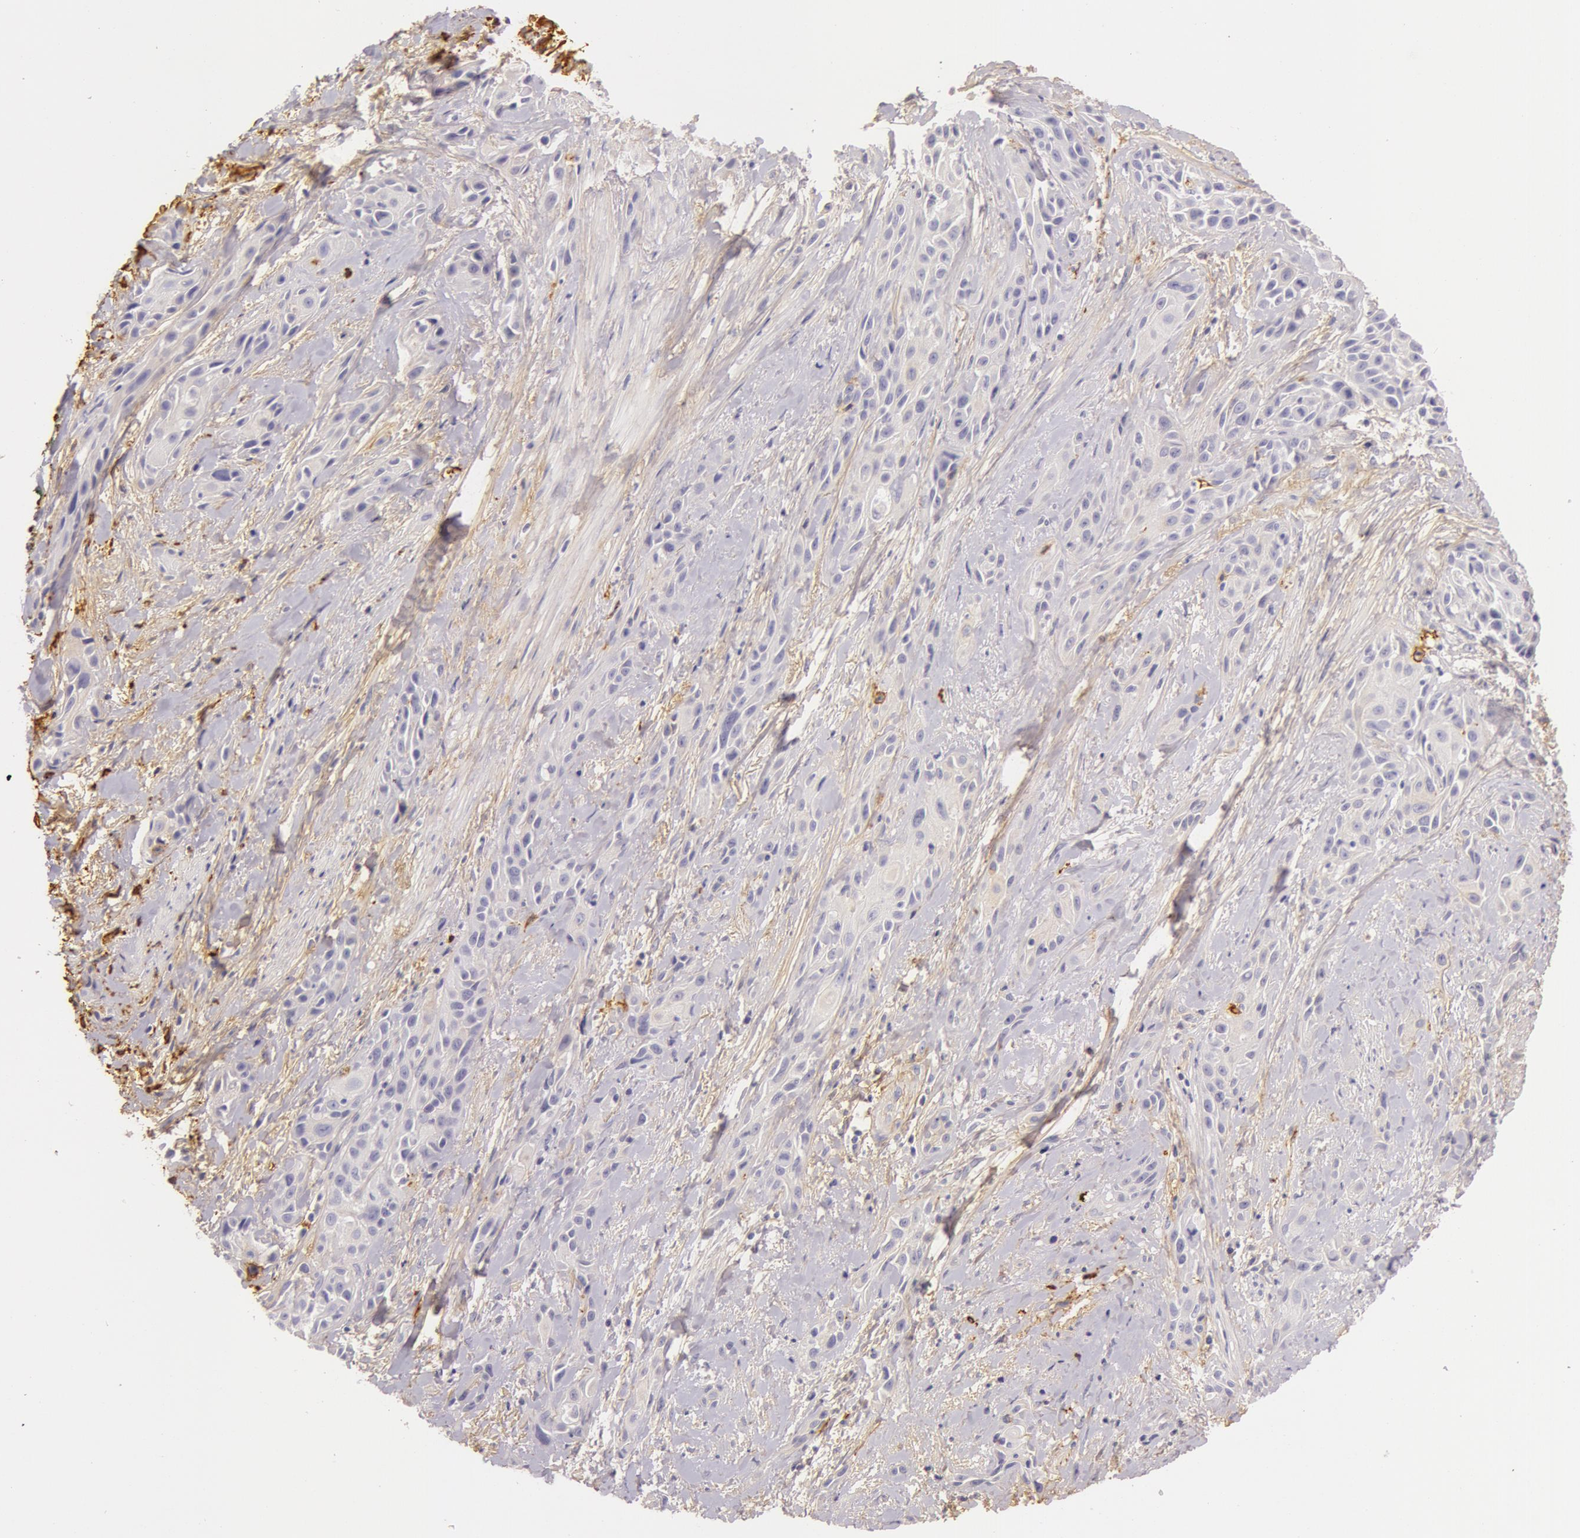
{"staining": {"intensity": "negative", "quantity": "none", "location": "none"}, "tissue": "skin cancer", "cell_type": "Tumor cells", "image_type": "cancer", "snomed": [{"axis": "morphology", "description": "Squamous cell carcinoma, NOS"}, {"axis": "topography", "description": "Skin"}, {"axis": "topography", "description": "Anal"}], "caption": "High magnification brightfield microscopy of skin squamous cell carcinoma stained with DAB (3,3'-diaminobenzidine) (brown) and counterstained with hematoxylin (blue): tumor cells show no significant staining. Nuclei are stained in blue.", "gene": "C4BPA", "patient": {"sex": "male", "age": 64}}